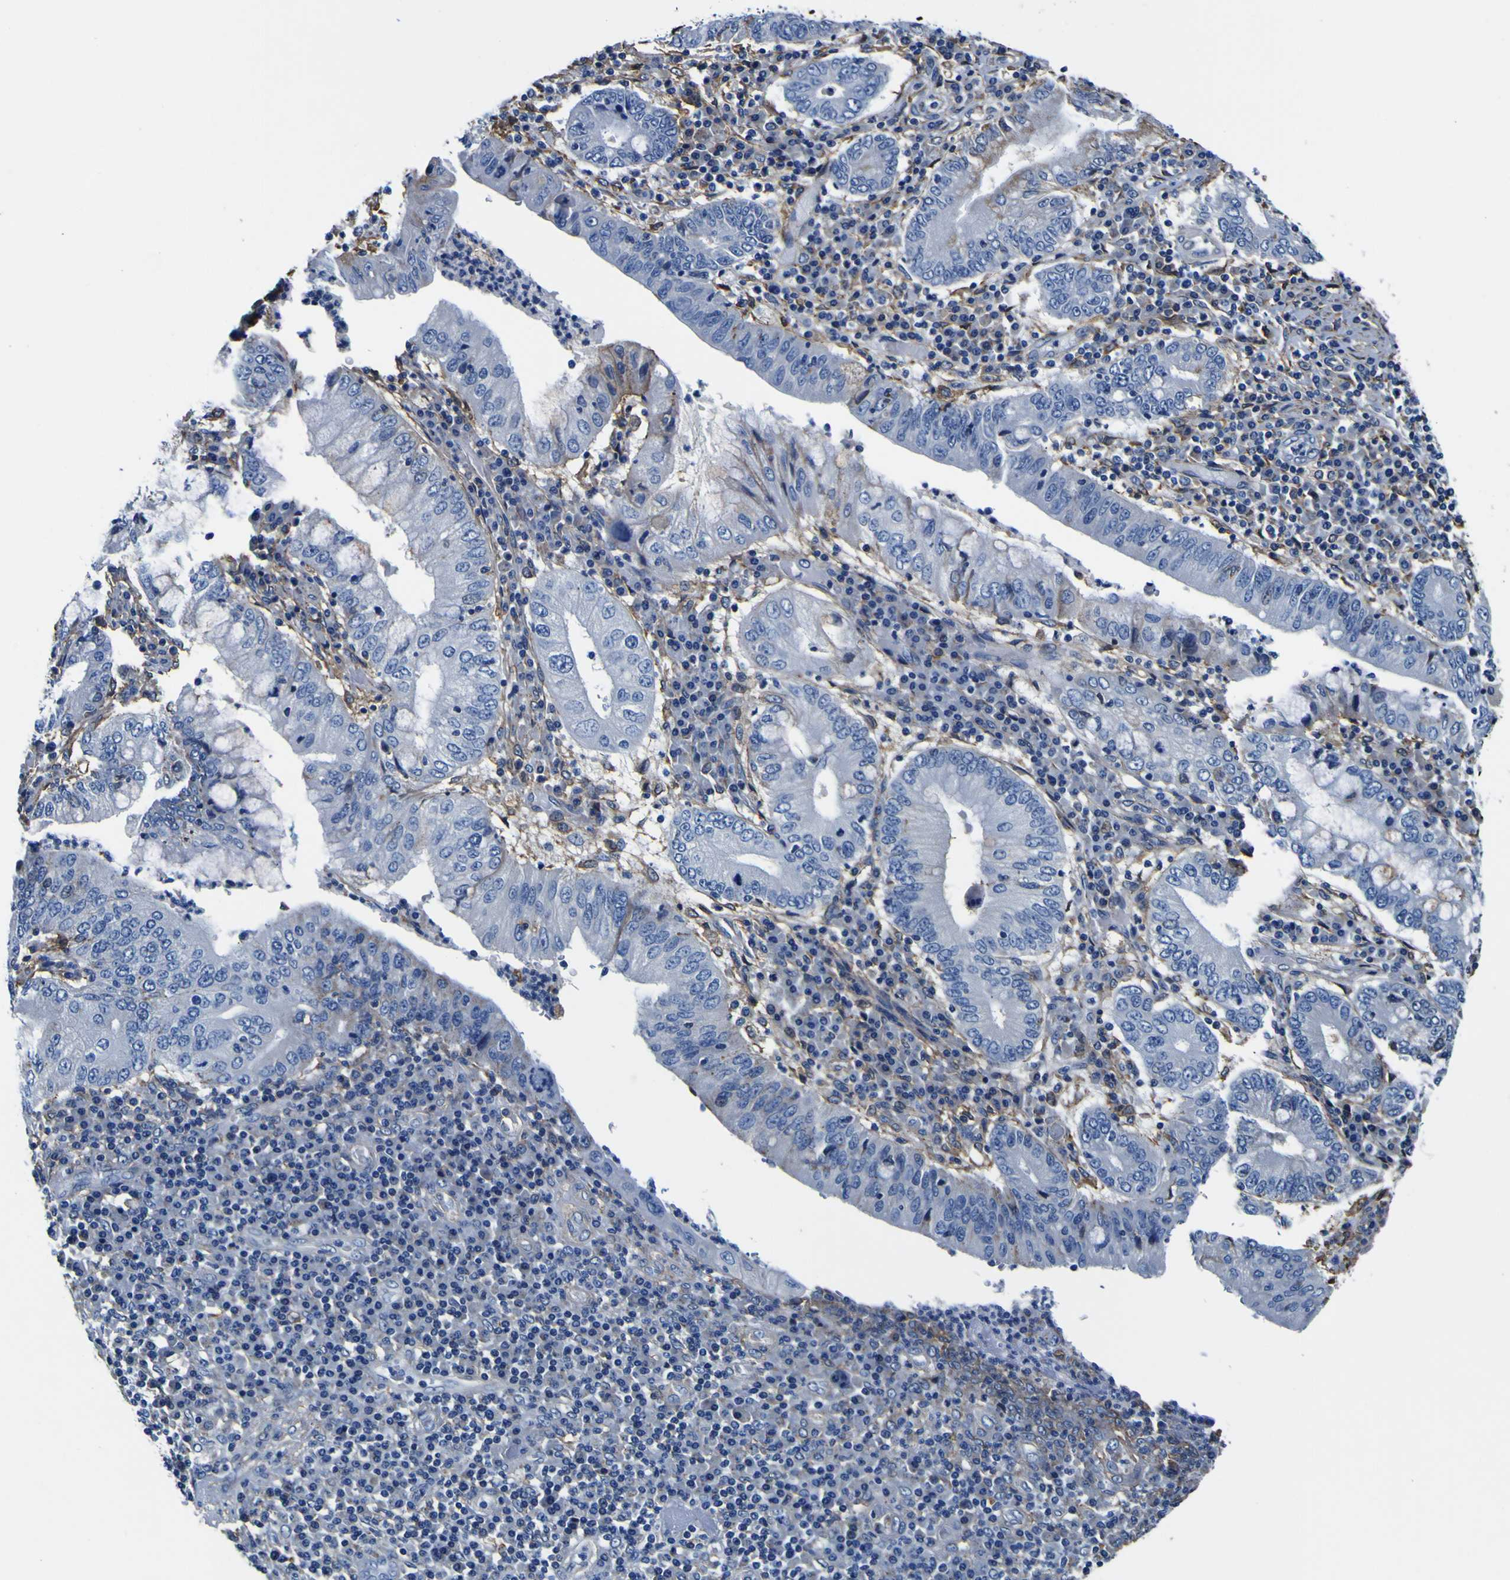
{"staining": {"intensity": "negative", "quantity": "none", "location": "none"}, "tissue": "stomach cancer", "cell_type": "Tumor cells", "image_type": "cancer", "snomed": [{"axis": "morphology", "description": "Normal tissue, NOS"}, {"axis": "morphology", "description": "Adenocarcinoma, NOS"}, {"axis": "topography", "description": "Esophagus"}, {"axis": "topography", "description": "Stomach, upper"}, {"axis": "topography", "description": "Peripheral nerve tissue"}], "caption": "DAB immunohistochemical staining of human stomach adenocarcinoma reveals no significant staining in tumor cells.", "gene": "PXDN", "patient": {"sex": "male", "age": 62}}